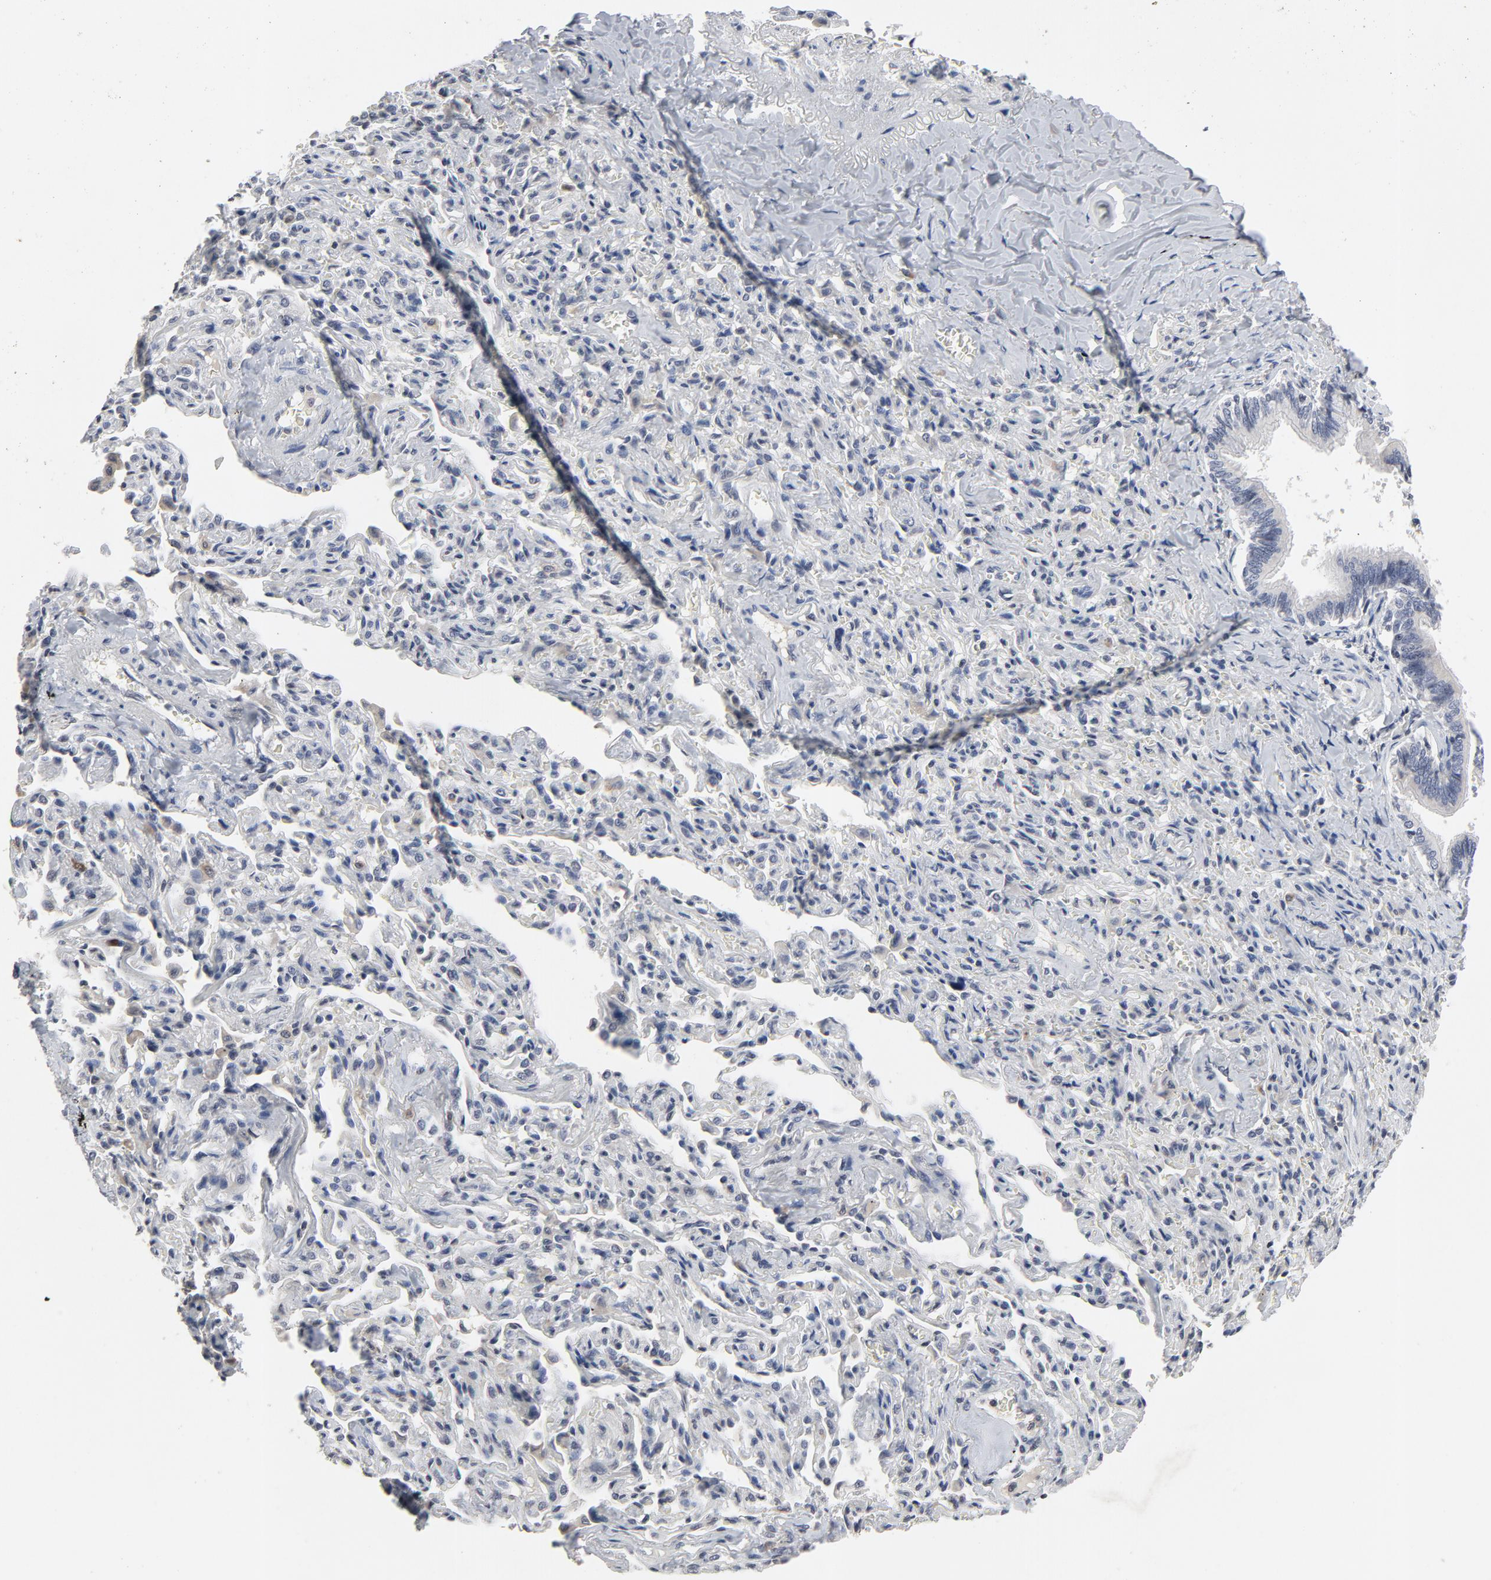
{"staining": {"intensity": "weak", "quantity": "25%-75%", "location": "cytoplasmic/membranous"}, "tissue": "bronchus", "cell_type": "Respiratory epithelial cells", "image_type": "normal", "snomed": [{"axis": "morphology", "description": "Normal tissue, NOS"}, {"axis": "topography", "description": "Lung"}], "caption": "Weak cytoplasmic/membranous positivity is appreciated in approximately 25%-75% of respiratory epithelial cells in unremarkable bronchus.", "gene": "TCL1A", "patient": {"sex": "male", "age": 64}}